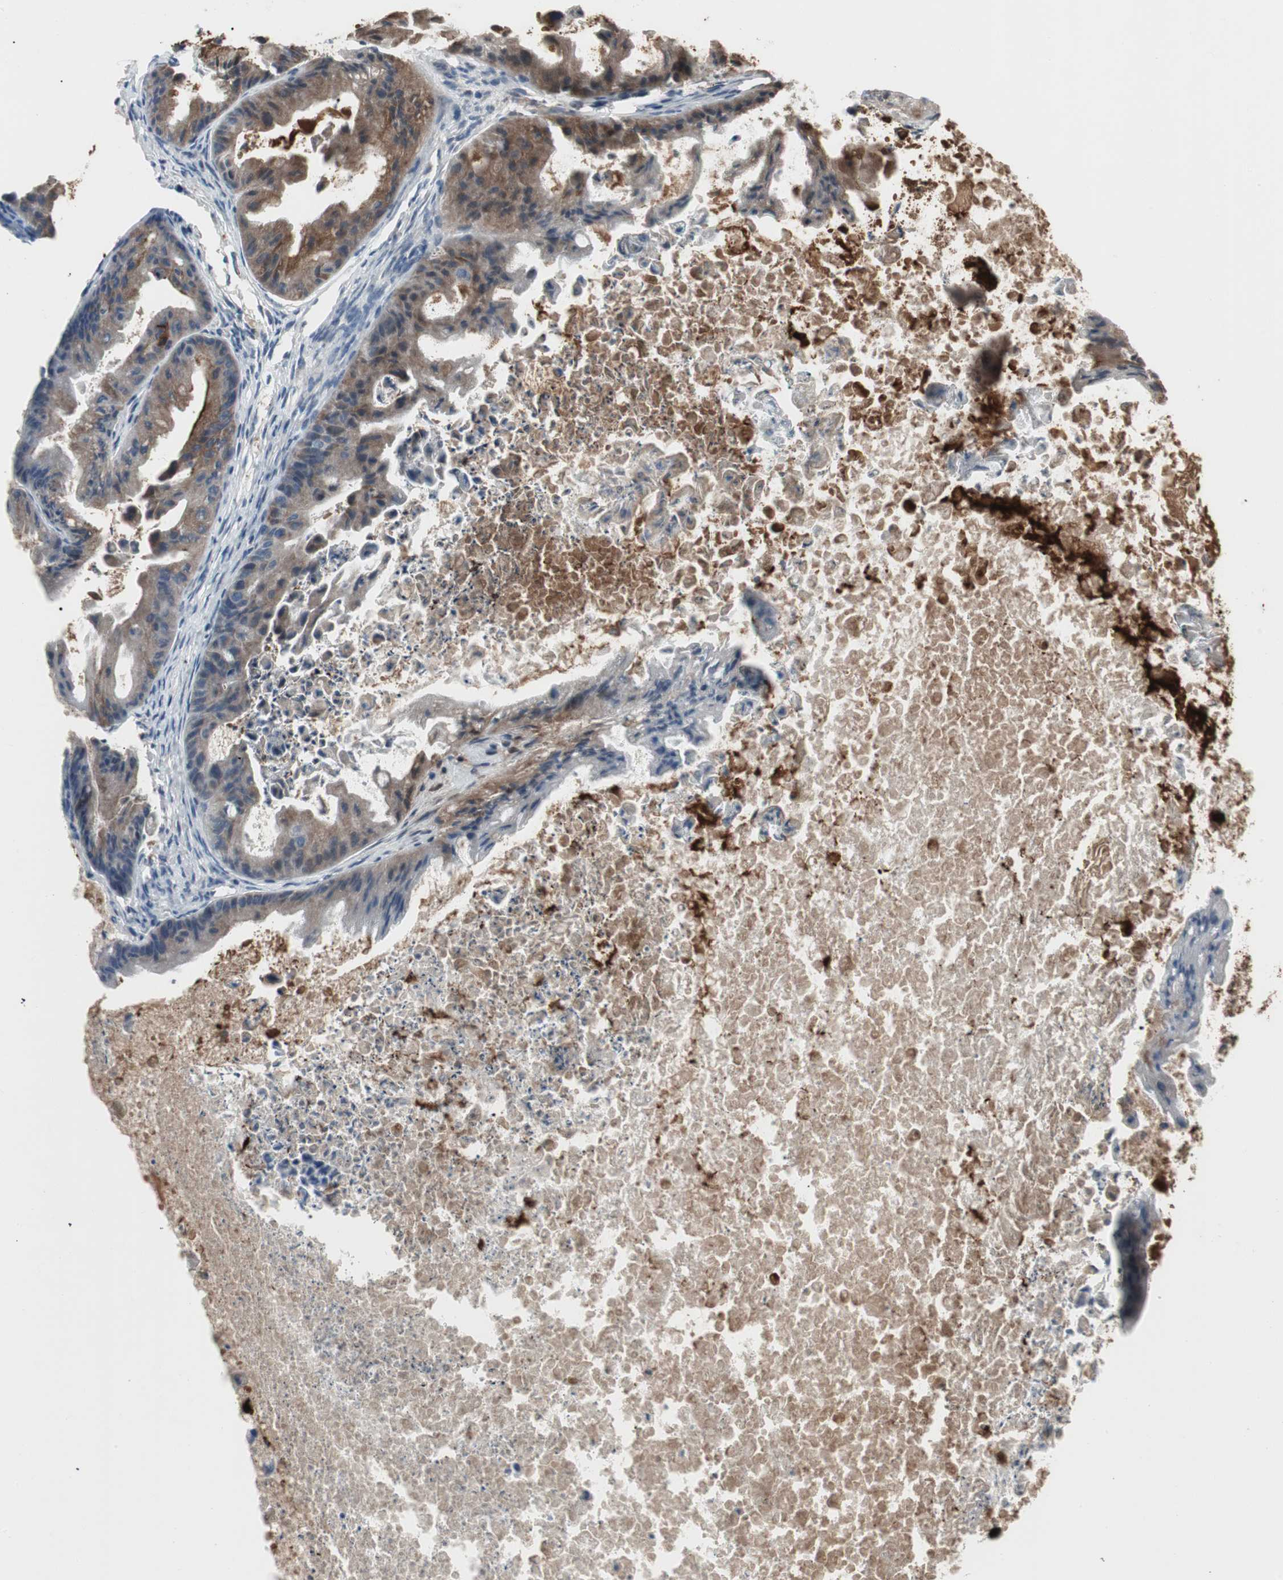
{"staining": {"intensity": "moderate", "quantity": ">75%", "location": "cytoplasmic/membranous"}, "tissue": "ovarian cancer", "cell_type": "Tumor cells", "image_type": "cancer", "snomed": [{"axis": "morphology", "description": "Cystadenocarcinoma, mucinous, NOS"}, {"axis": "topography", "description": "Ovary"}], "caption": "Immunohistochemistry (IHC) of human mucinous cystadenocarcinoma (ovarian) exhibits medium levels of moderate cytoplasmic/membranous expression in approximately >75% of tumor cells. Nuclei are stained in blue.", "gene": "PIGR", "patient": {"sex": "female", "age": 37}}